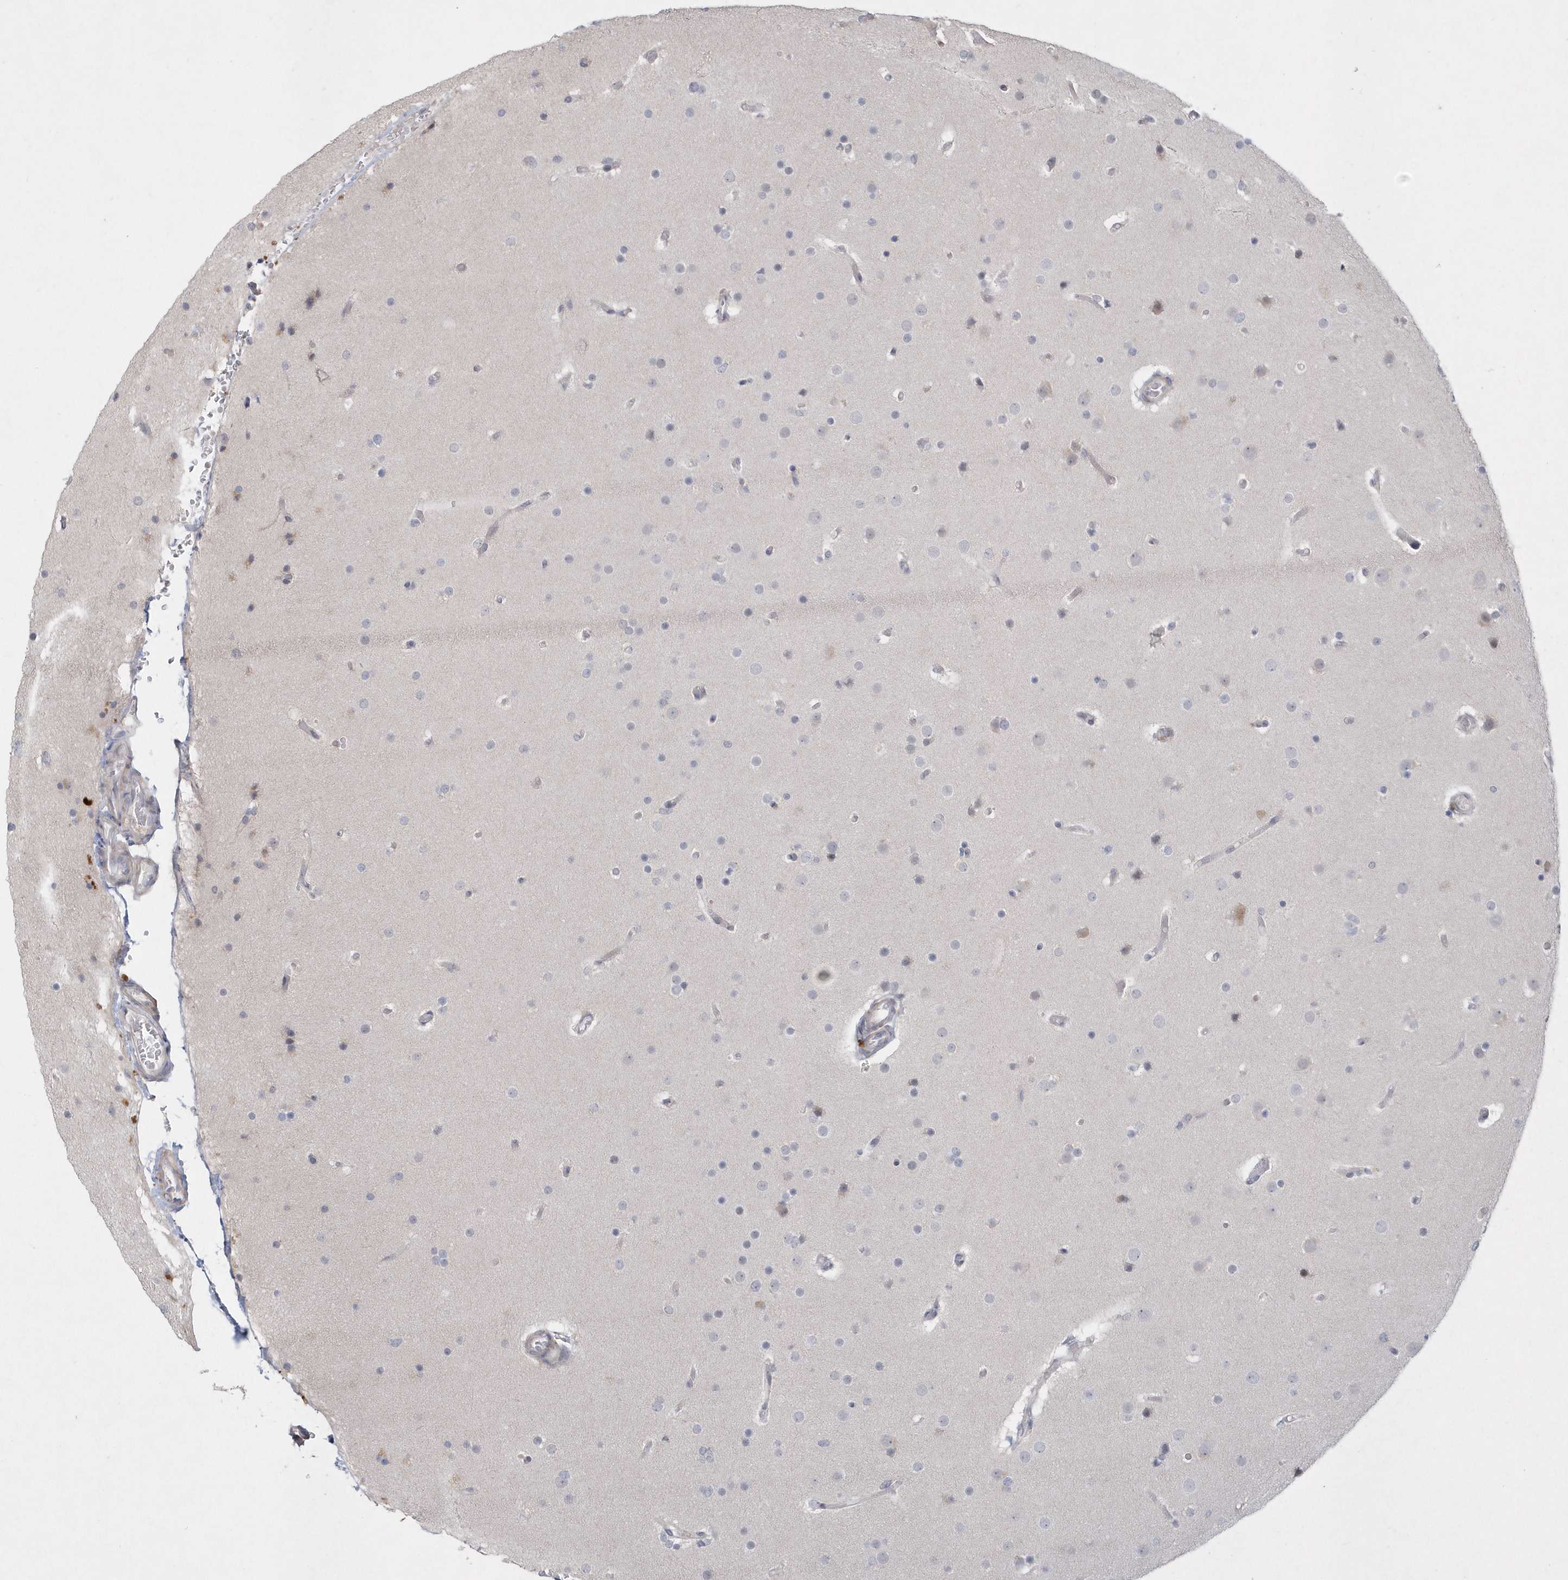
{"staining": {"intensity": "negative", "quantity": "none", "location": "none"}, "tissue": "glioma", "cell_type": "Tumor cells", "image_type": "cancer", "snomed": [{"axis": "morphology", "description": "Glioma, malignant, High grade"}, {"axis": "topography", "description": "Cerebral cortex"}], "caption": "The micrograph exhibits no staining of tumor cells in glioma.", "gene": "TSPEAR", "patient": {"sex": "female", "age": 36}}